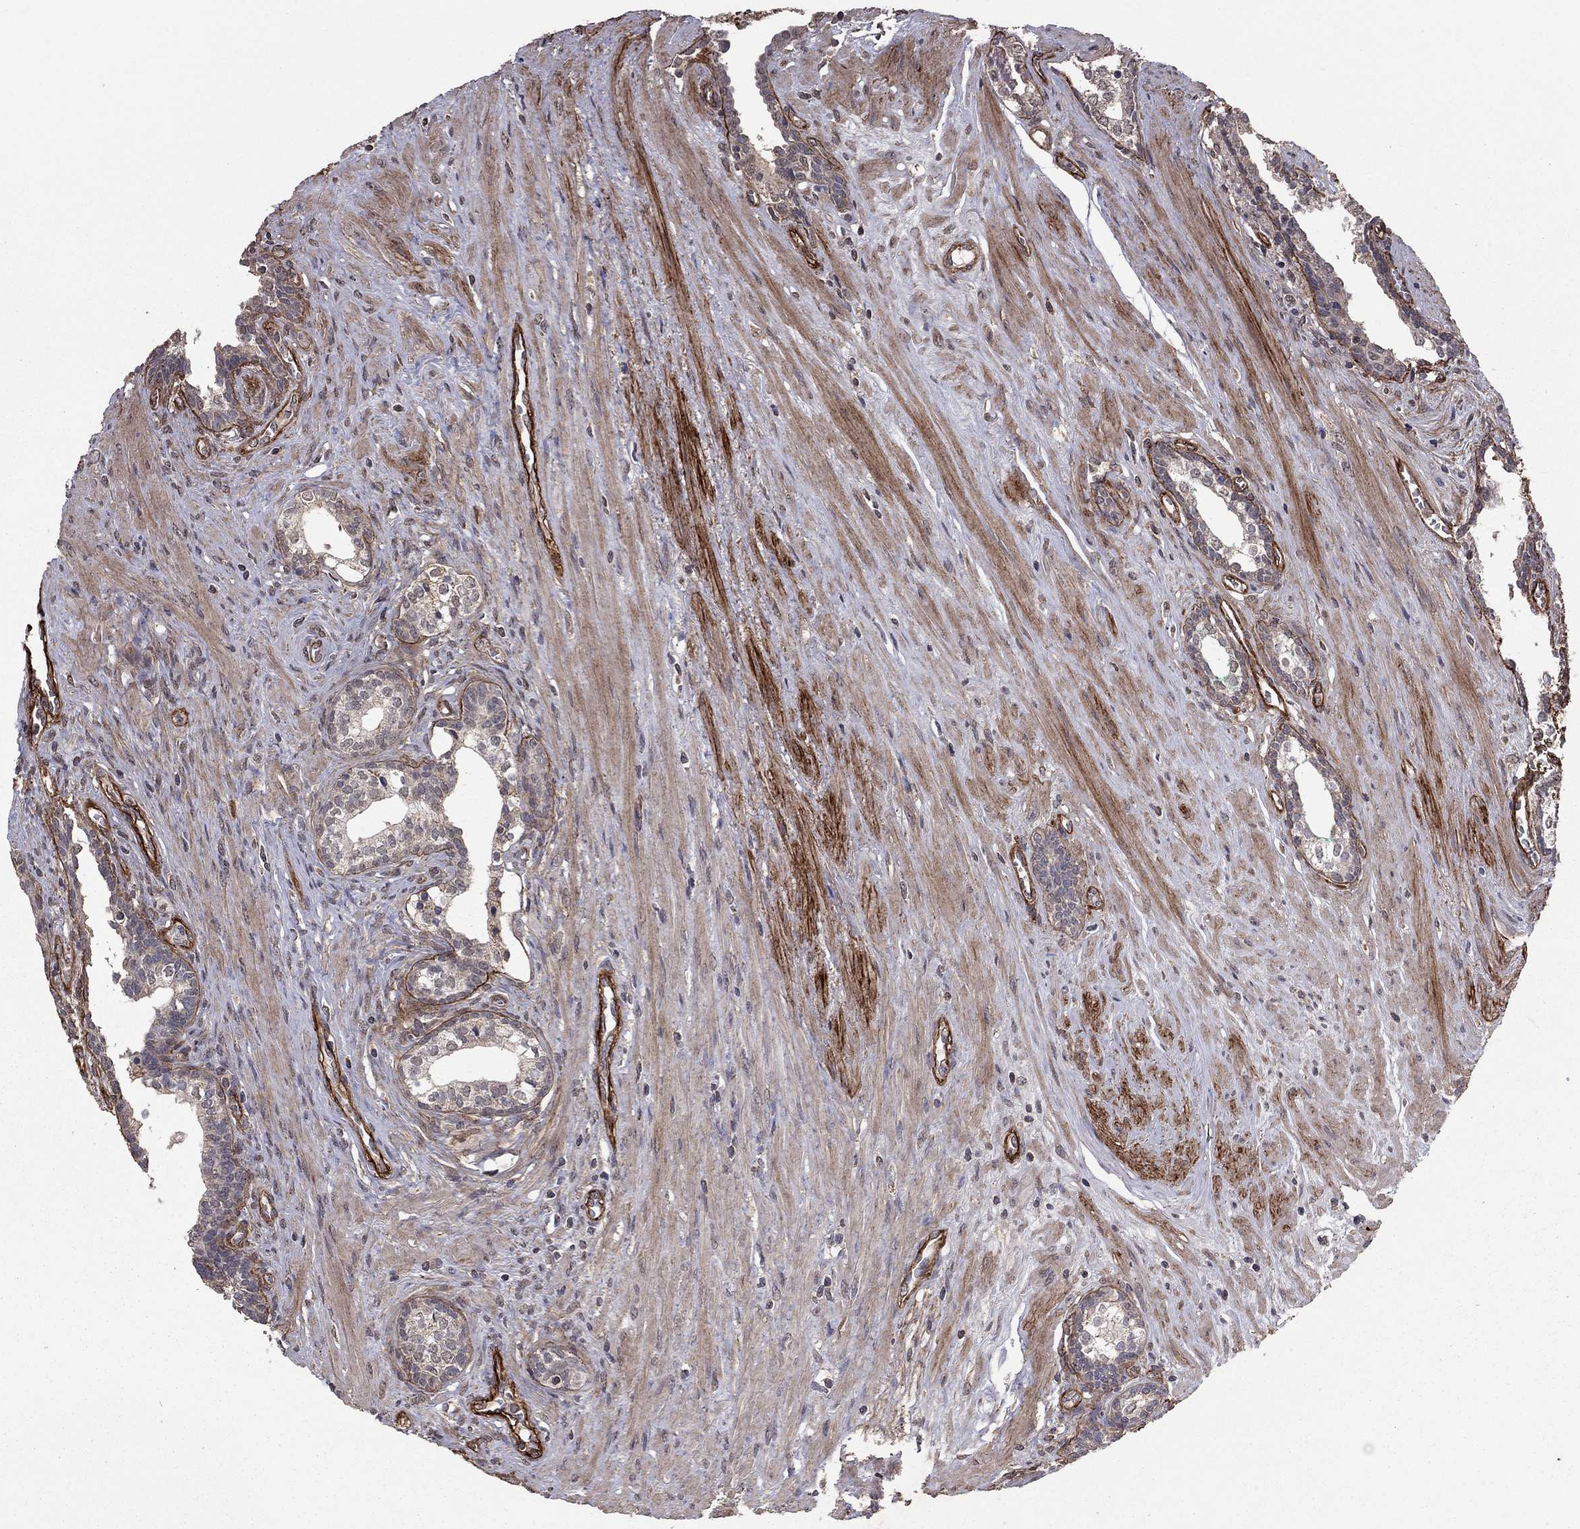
{"staining": {"intensity": "negative", "quantity": "none", "location": "none"}, "tissue": "prostate cancer", "cell_type": "Tumor cells", "image_type": "cancer", "snomed": [{"axis": "morphology", "description": "Adenocarcinoma, NOS"}, {"axis": "morphology", "description": "Adenocarcinoma, High grade"}, {"axis": "topography", "description": "Prostate"}], "caption": "Immunohistochemical staining of prostate cancer (adenocarcinoma) shows no significant staining in tumor cells.", "gene": "COL18A1", "patient": {"sex": "male", "age": 61}}